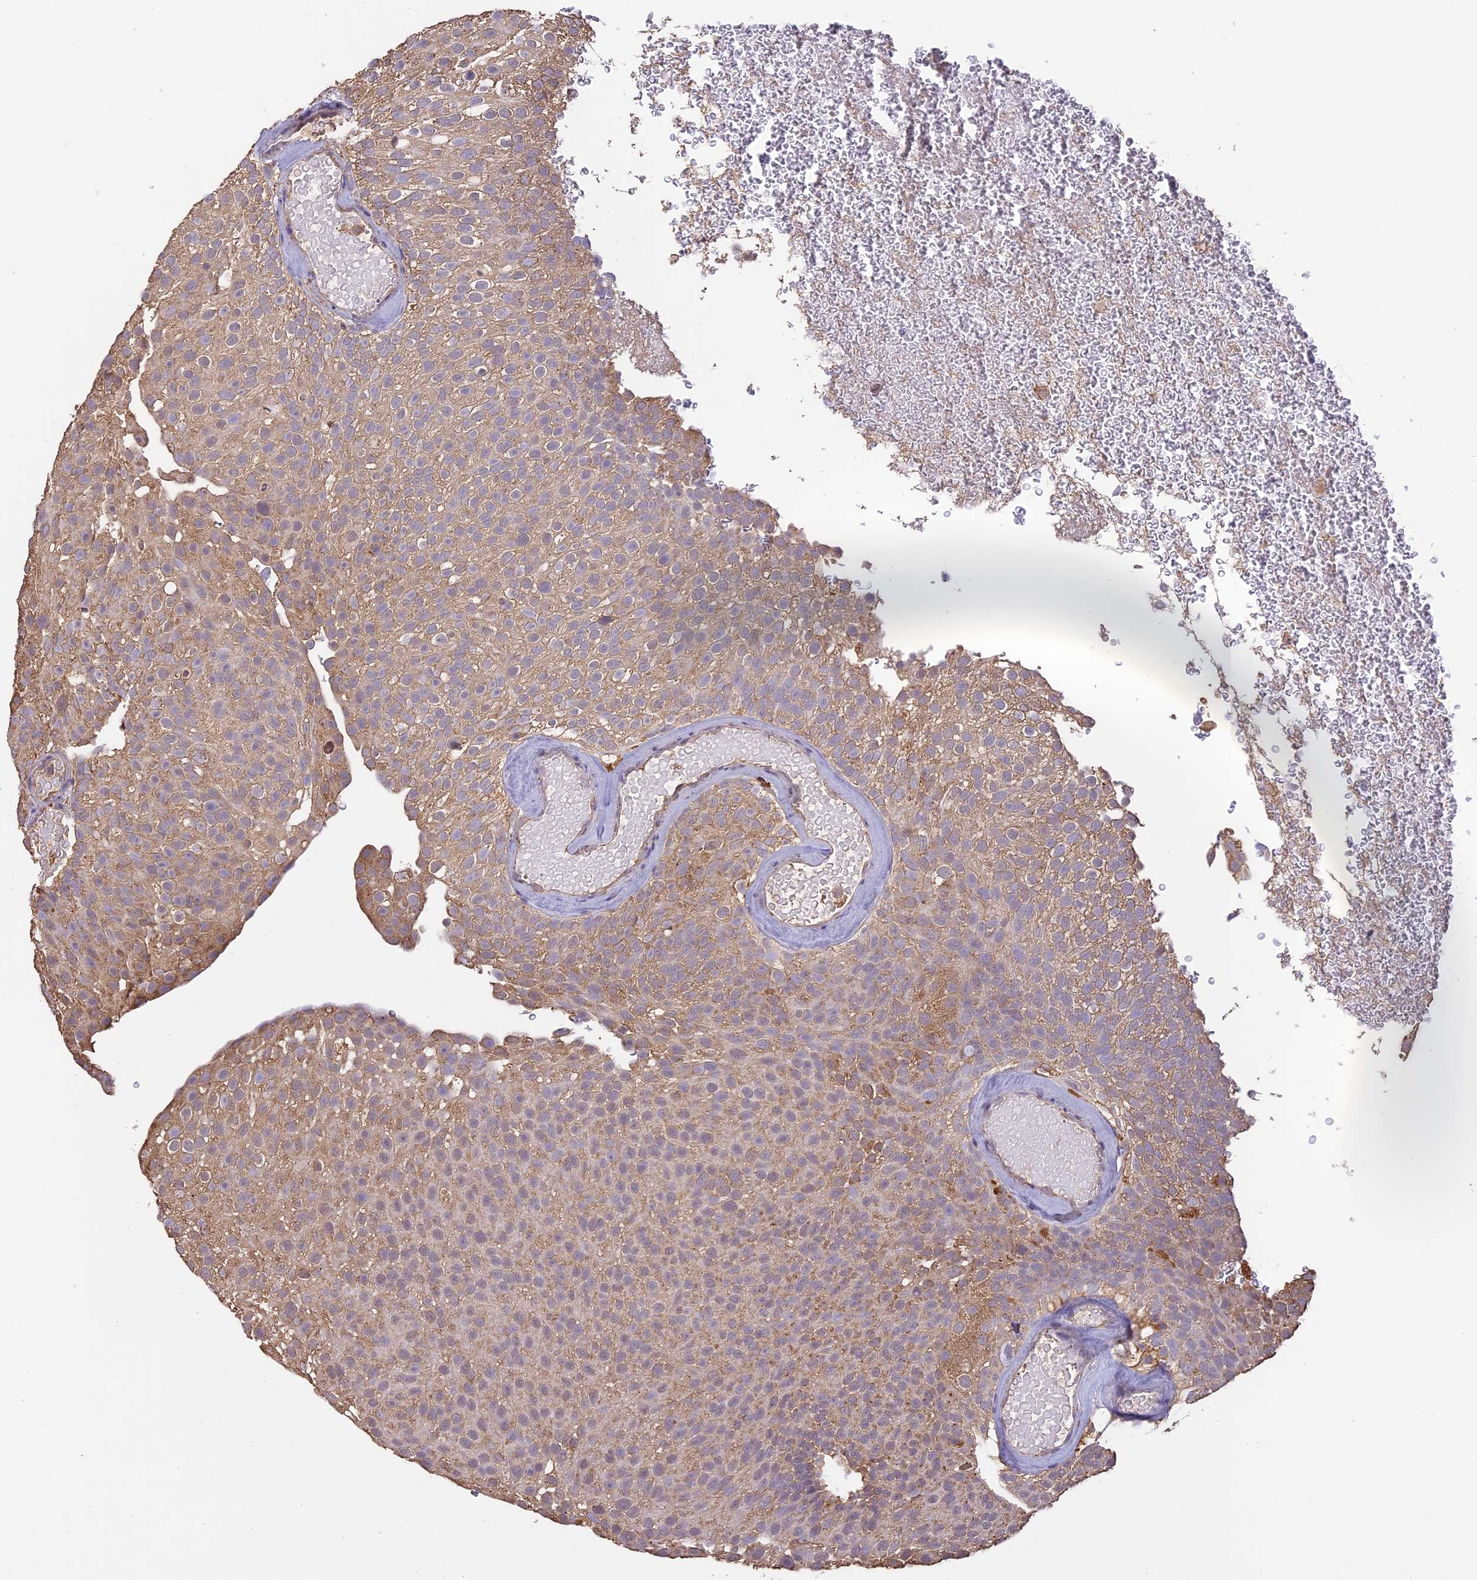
{"staining": {"intensity": "moderate", "quantity": "<25%", "location": "cytoplasmic/membranous"}, "tissue": "urothelial cancer", "cell_type": "Tumor cells", "image_type": "cancer", "snomed": [{"axis": "morphology", "description": "Urothelial carcinoma, Low grade"}, {"axis": "topography", "description": "Urinary bladder"}], "caption": "Immunohistochemical staining of urothelial carcinoma (low-grade) demonstrates low levels of moderate cytoplasmic/membranous protein staining in approximately <25% of tumor cells.", "gene": "ARHGAP19", "patient": {"sex": "male", "age": 78}}